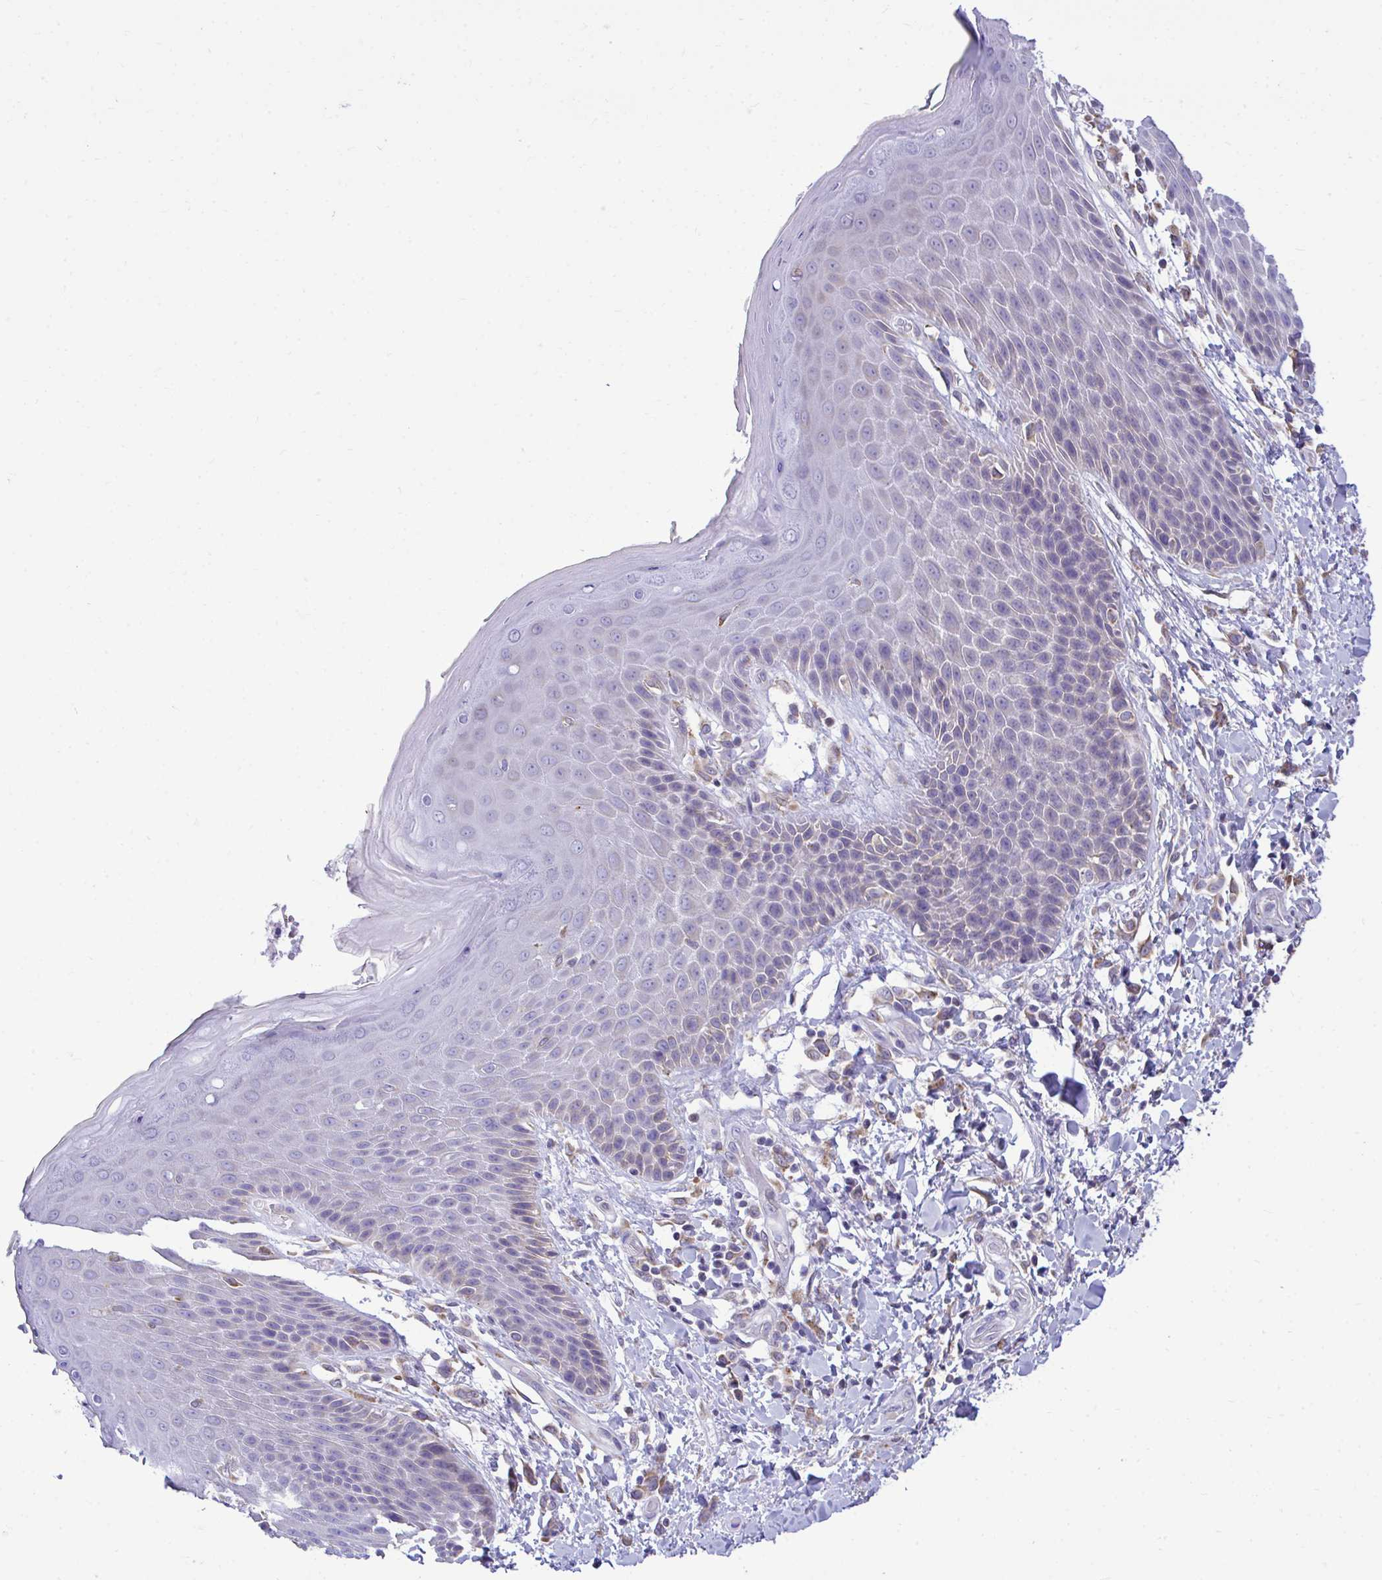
{"staining": {"intensity": "negative", "quantity": "none", "location": "none"}, "tissue": "skin", "cell_type": "Epidermal cells", "image_type": "normal", "snomed": [{"axis": "morphology", "description": "Normal tissue, NOS"}, {"axis": "topography", "description": "Anal"}, {"axis": "topography", "description": "Peripheral nerve tissue"}], "caption": "Immunohistochemistry (IHC) image of benign human skin stained for a protein (brown), which exhibits no positivity in epidermal cells. Nuclei are stained in blue.", "gene": "PIGK", "patient": {"sex": "male", "age": 51}}